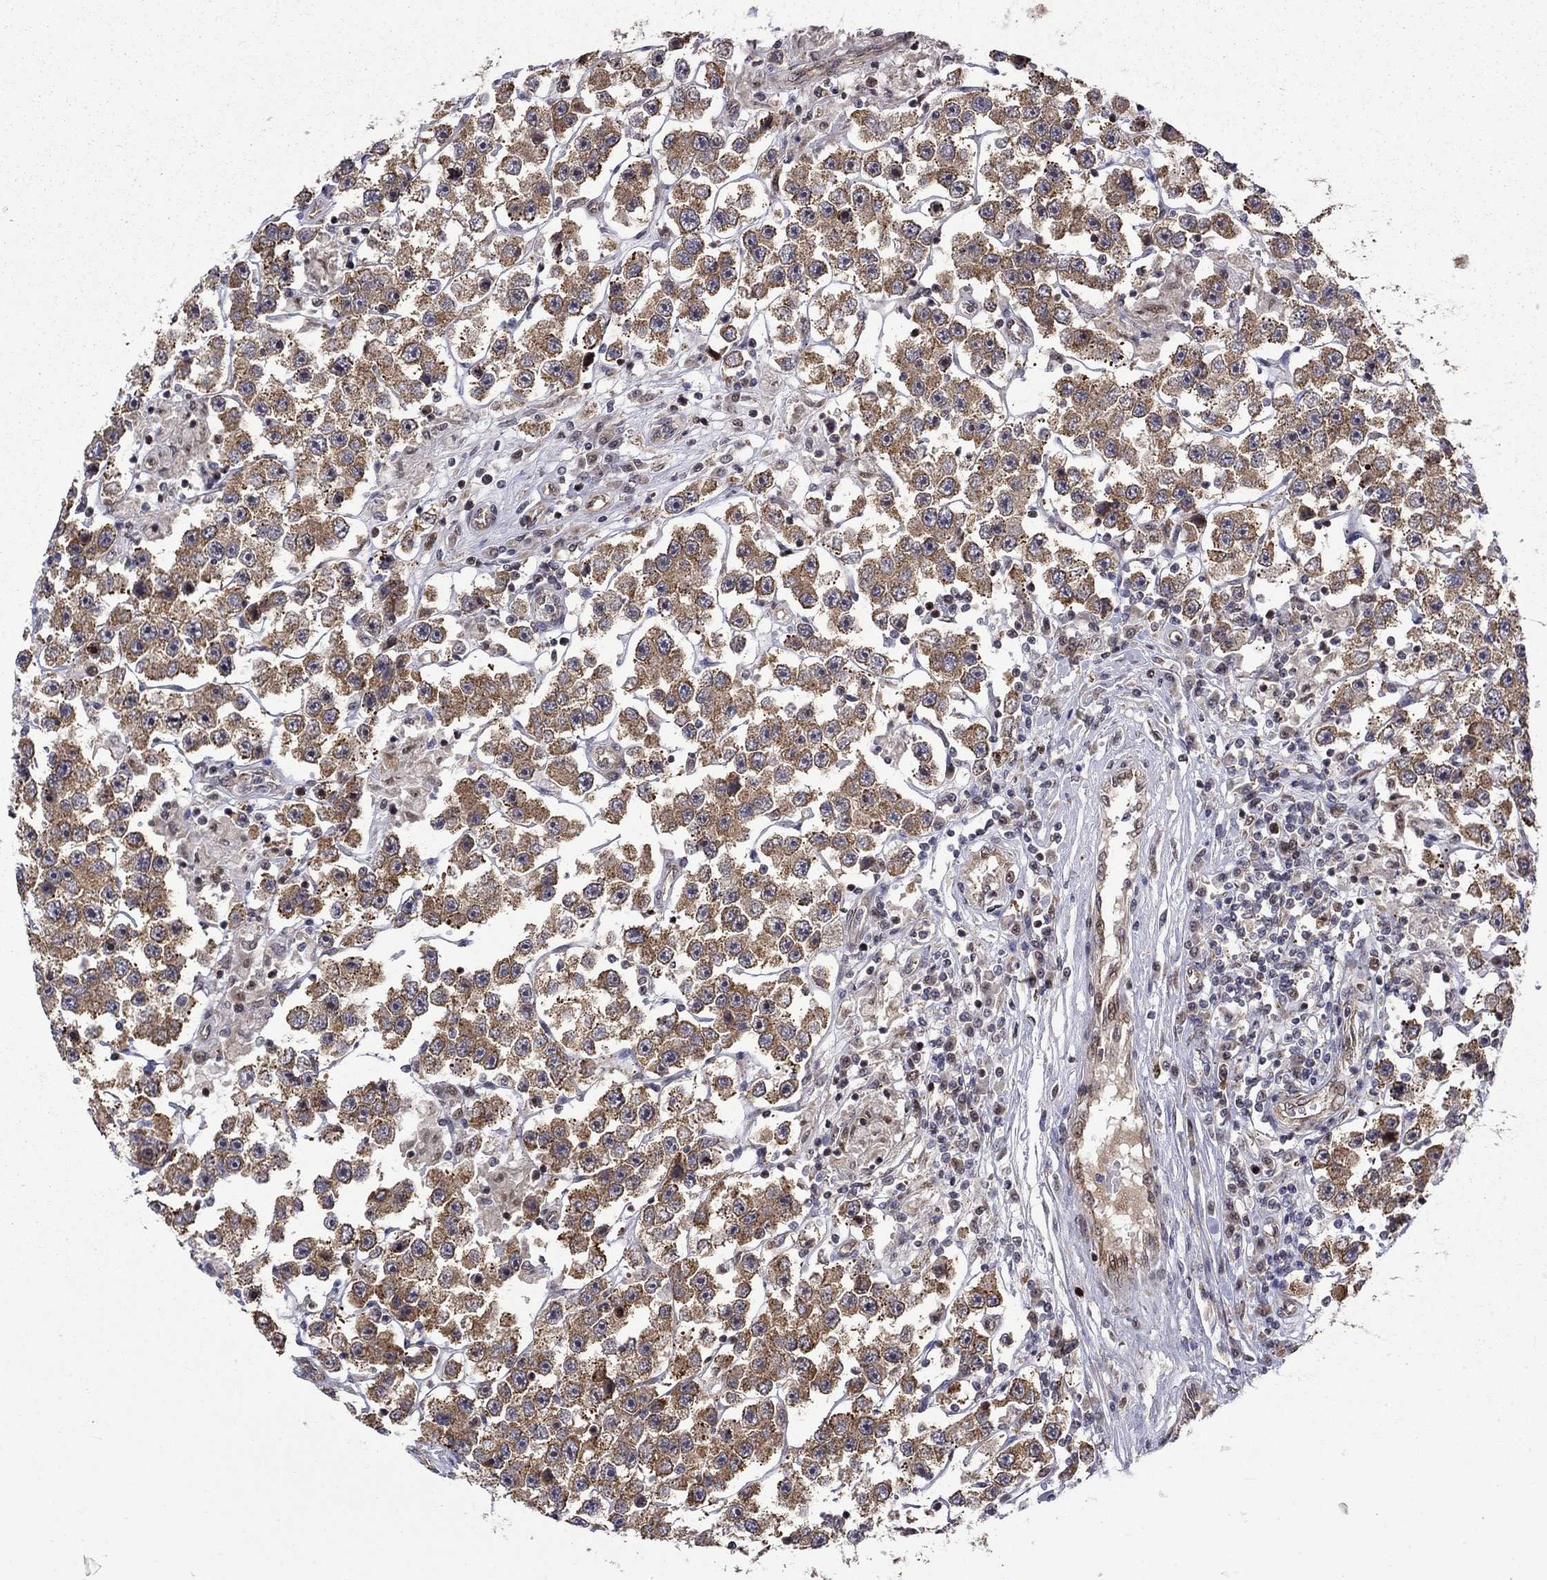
{"staining": {"intensity": "moderate", "quantity": ">75%", "location": "cytoplasmic/membranous"}, "tissue": "testis cancer", "cell_type": "Tumor cells", "image_type": "cancer", "snomed": [{"axis": "morphology", "description": "Seminoma, NOS"}, {"axis": "topography", "description": "Testis"}], "caption": "Immunohistochemistry of human testis cancer demonstrates medium levels of moderate cytoplasmic/membranous positivity in approximately >75% of tumor cells.", "gene": "KPNA3", "patient": {"sex": "male", "age": 45}}